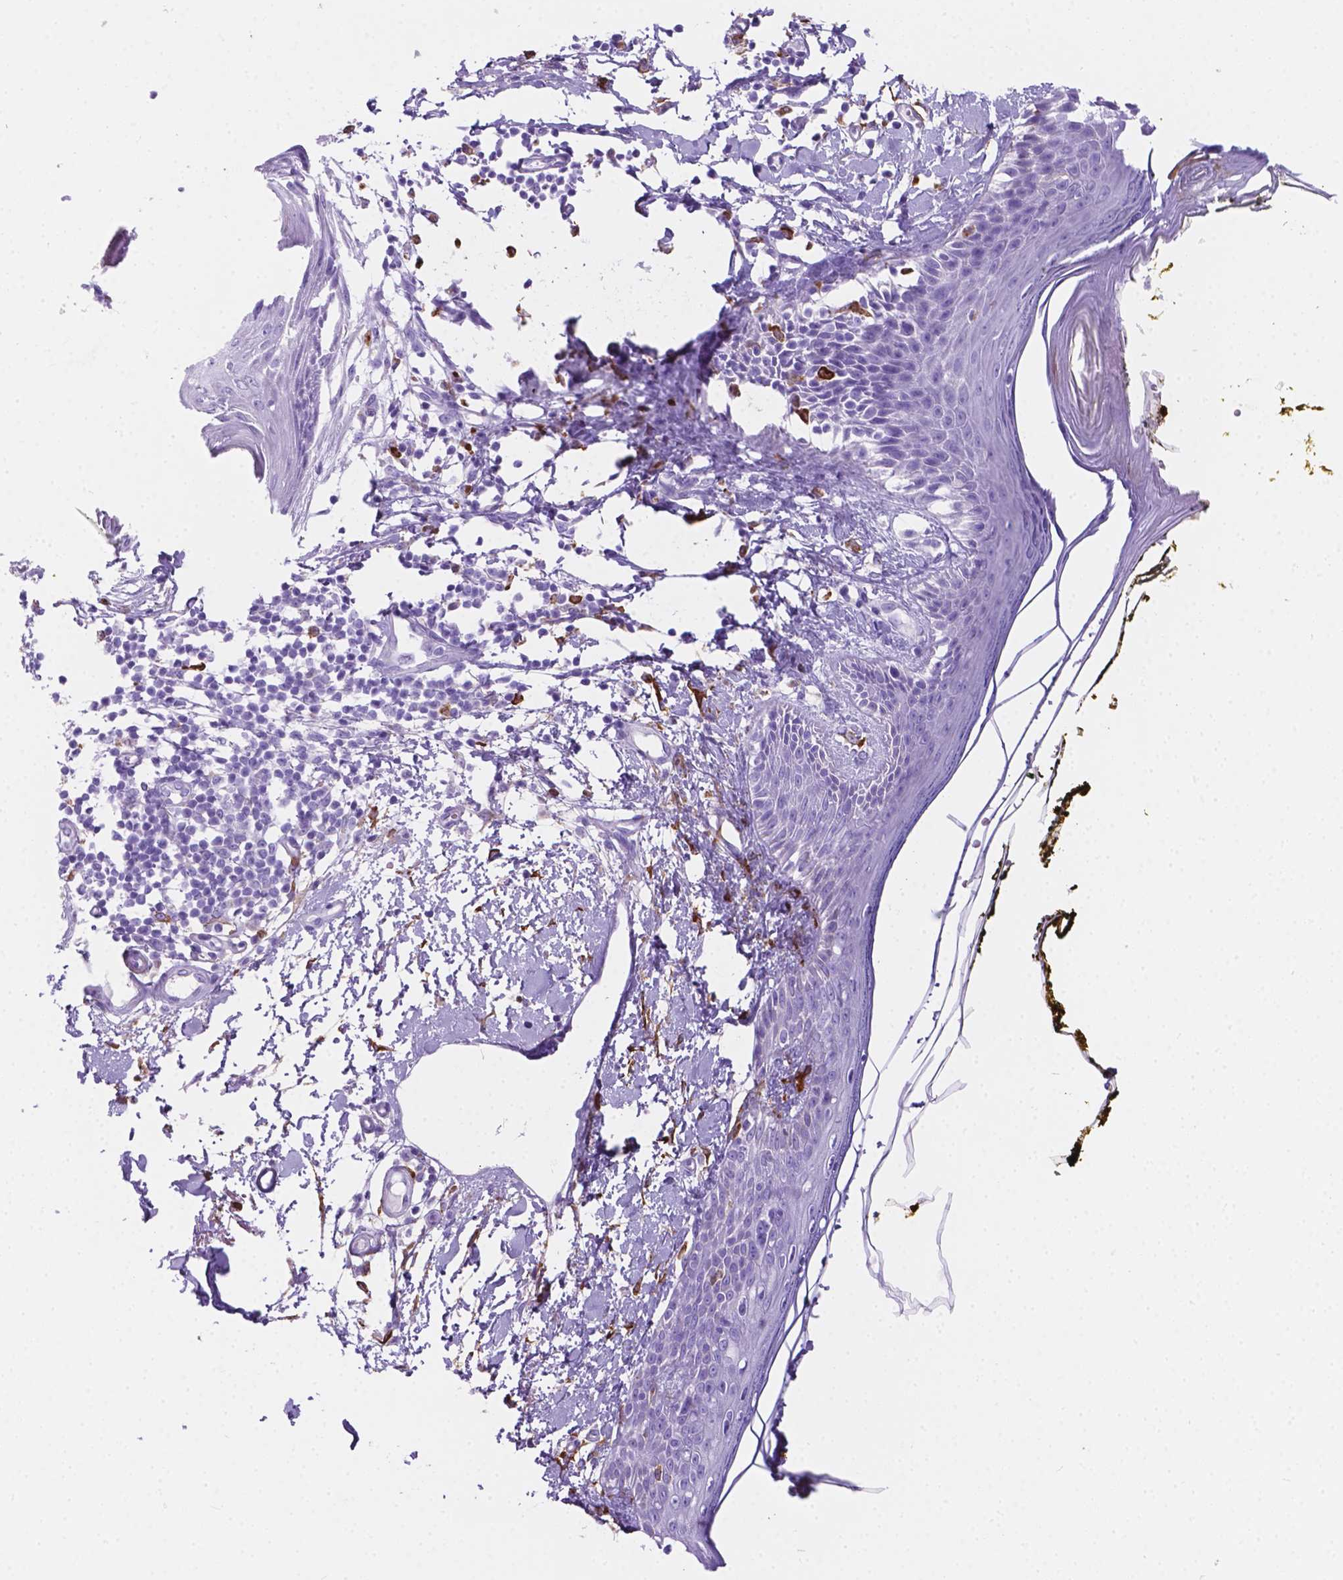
{"staining": {"intensity": "negative", "quantity": "none", "location": "none"}, "tissue": "skin", "cell_type": "Fibroblasts", "image_type": "normal", "snomed": [{"axis": "morphology", "description": "Normal tissue, NOS"}, {"axis": "topography", "description": "Skin"}], "caption": "Immunohistochemical staining of unremarkable human skin shows no significant staining in fibroblasts. (DAB (3,3'-diaminobenzidine) IHC visualized using brightfield microscopy, high magnification).", "gene": "MACF1", "patient": {"sex": "male", "age": 76}}